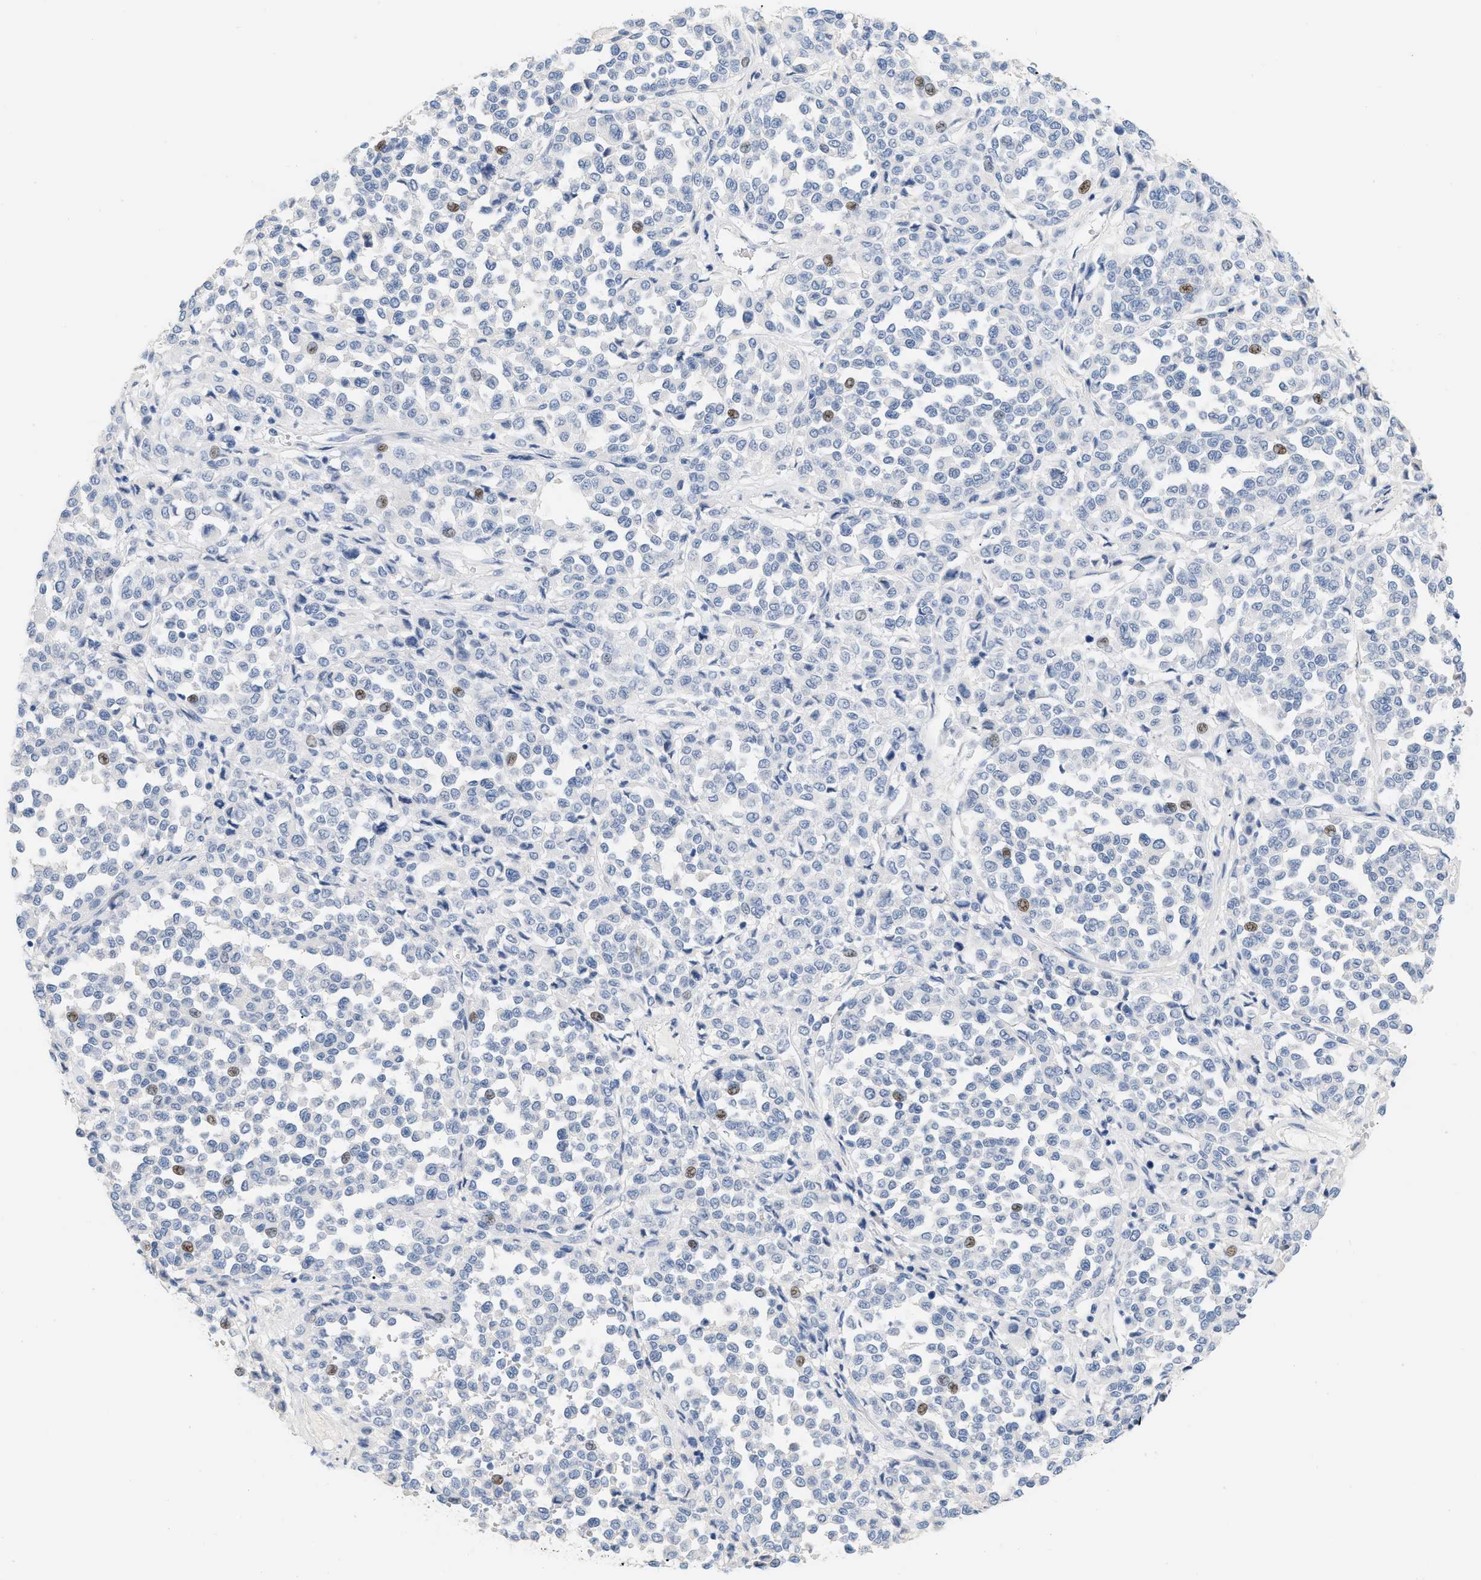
{"staining": {"intensity": "moderate", "quantity": "<25%", "location": "nuclear"}, "tissue": "melanoma", "cell_type": "Tumor cells", "image_type": "cancer", "snomed": [{"axis": "morphology", "description": "Malignant melanoma, Metastatic site"}, {"axis": "topography", "description": "Pancreas"}], "caption": "DAB immunohistochemical staining of human malignant melanoma (metastatic site) demonstrates moderate nuclear protein expression in about <25% of tumor cells.", "gene": "CFH", "patient": {"sex": "female", "age": 30}}